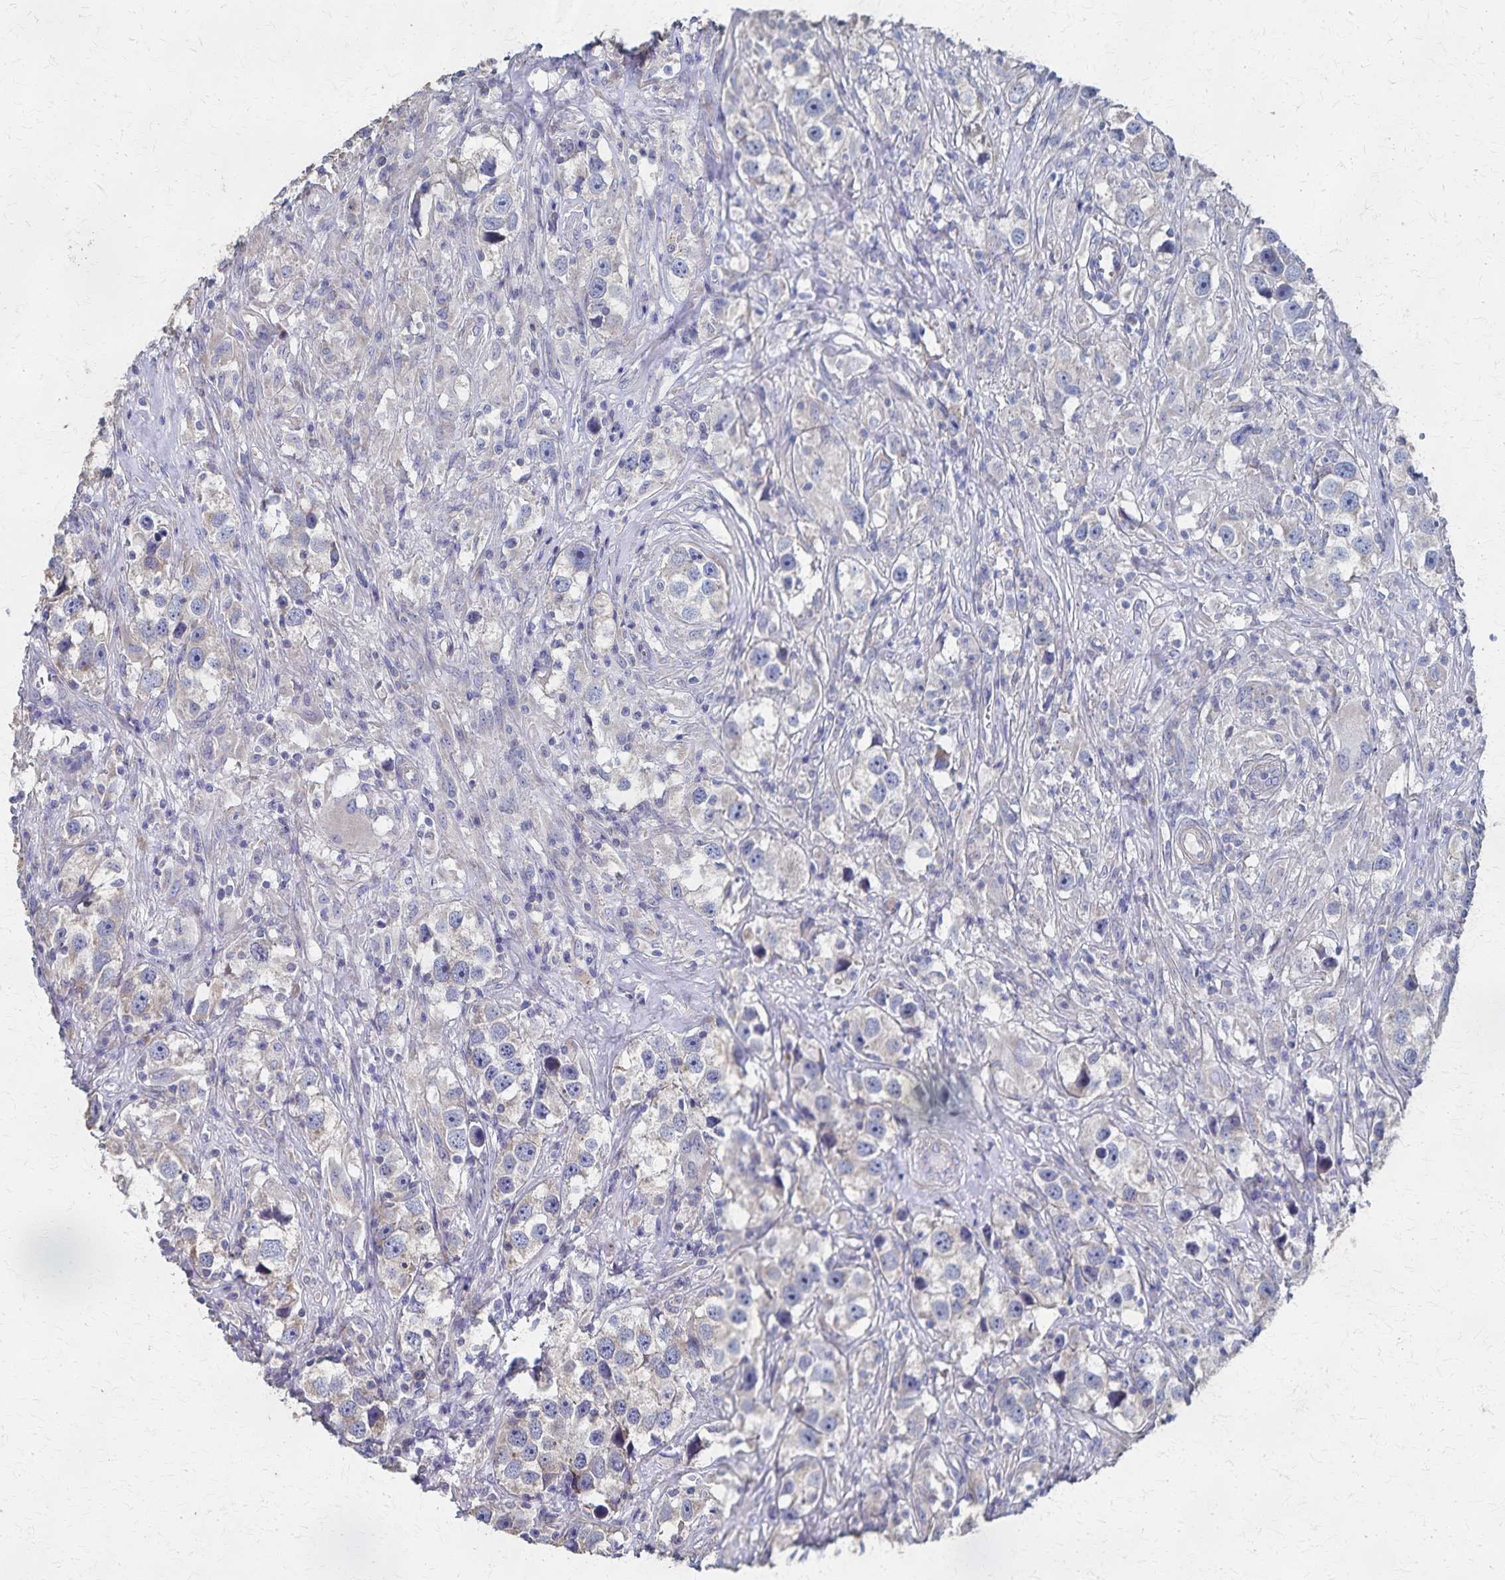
{"staining": {"intensity": "weak", "quantity": "25%-75%", "location": "cytoplasmic/membranous"}, "tissue": "testis cancer", "cell_type": "Tumor cells", "image_type": "cancer", "snomed": [{"axis": "morphology", "description": "Seminoma, NOS"}, {"axis": "topography", "description": "Testis"}], "caption": "This is an image of immunohistochemistry (IHC) staining of testis cancer, which shows weak staining in the cytoplasmic/membranous of tumor cells.", "gene": "PGAP2", "patient": {"sex": "male", "age": 49}}